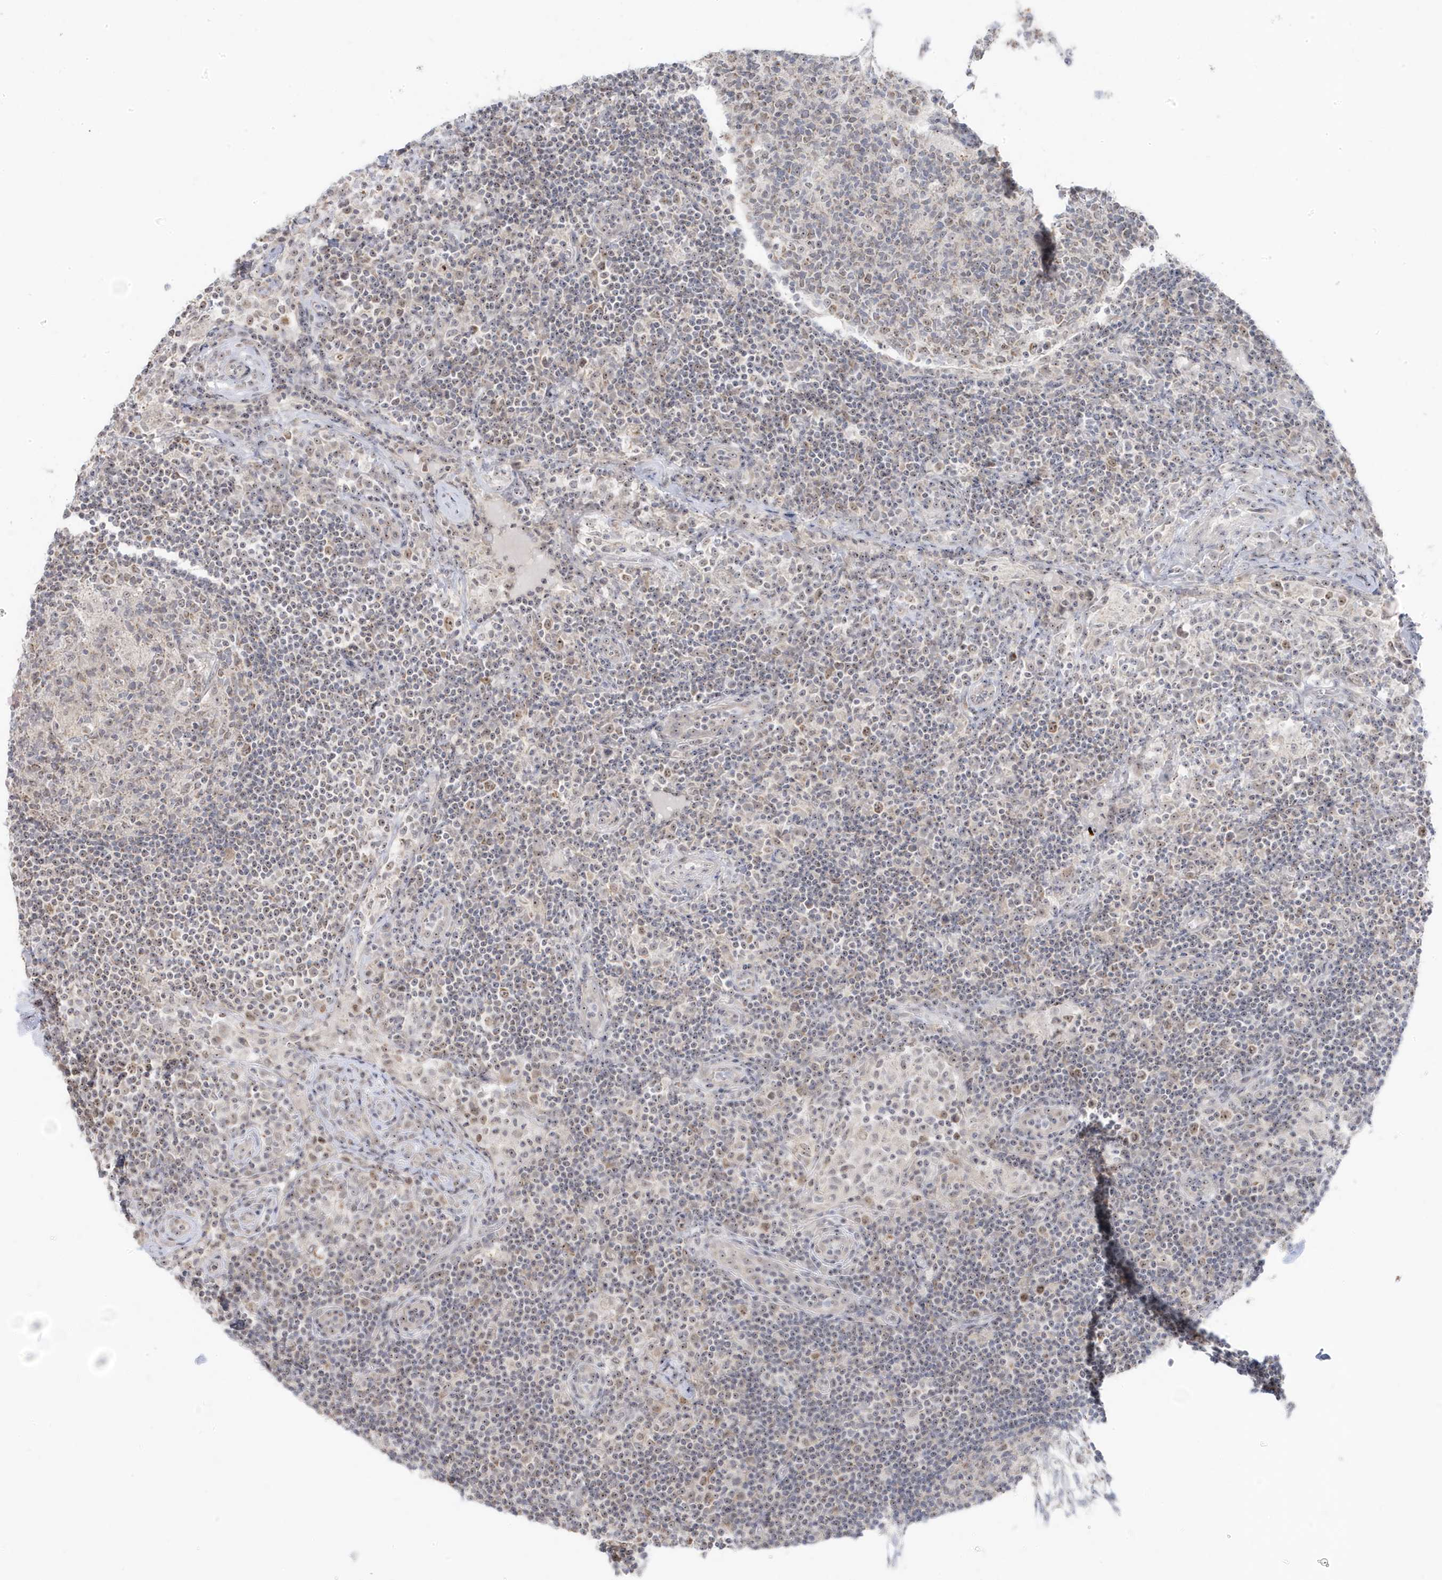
{"staining": {"intensity": "weak", "quantity": "<25%", "location": "cytoplasmic/membranous,nuclear"}, "tissue": "lymph node", "cell_type": "Germinal center cells", "image_type": "normal", "snomed": [{"axis": "morphology", "description": "Normal tissue, NOS"}, {"axis": "topography", "description": "Lymph node"}], "caption": "Immunohistochemistry photomicrograph of normal human lymph node stained for a protein (brown), which exhibits no staining in germinal center cells.", "gene": "TSEN15", "patient": {"sex": "female", "age": 53}}